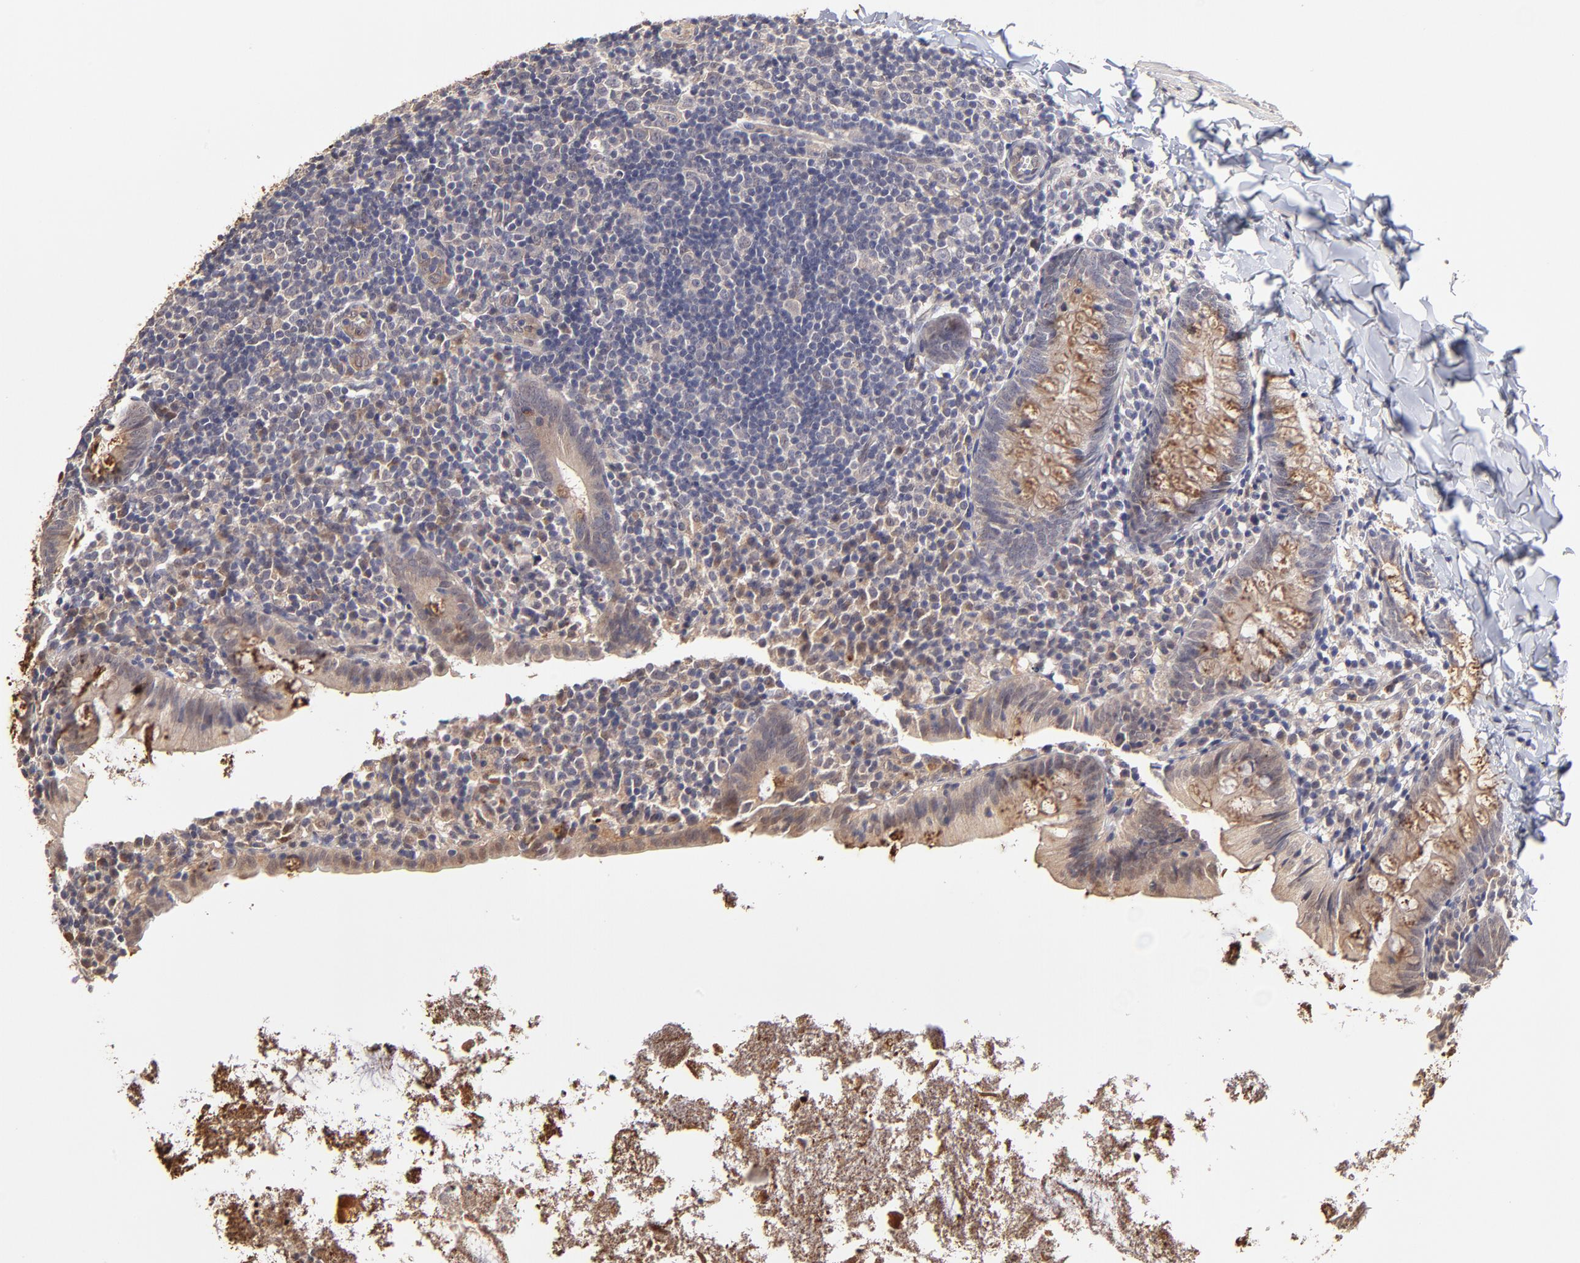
{"staining": {"intensity": "moderate", "quantity": ">75%", "location": "cytoplasmic/membranous"}, "tissue": "appendix", "cell_type": "Glandular cells", "image_type": "normal", "snomed": [{"axis": "morphology", "description": "Normal tissue, NOS"}, {"axis": "topography", "description": "Appendix"}], "caption": "The immunohistochemical stain labels moderate cytoplasmic/membranous positivity in glandular cells of unremarkable appendix.", "gene": "ZNF10", "patient": {"sex": "female", "age": 9}}